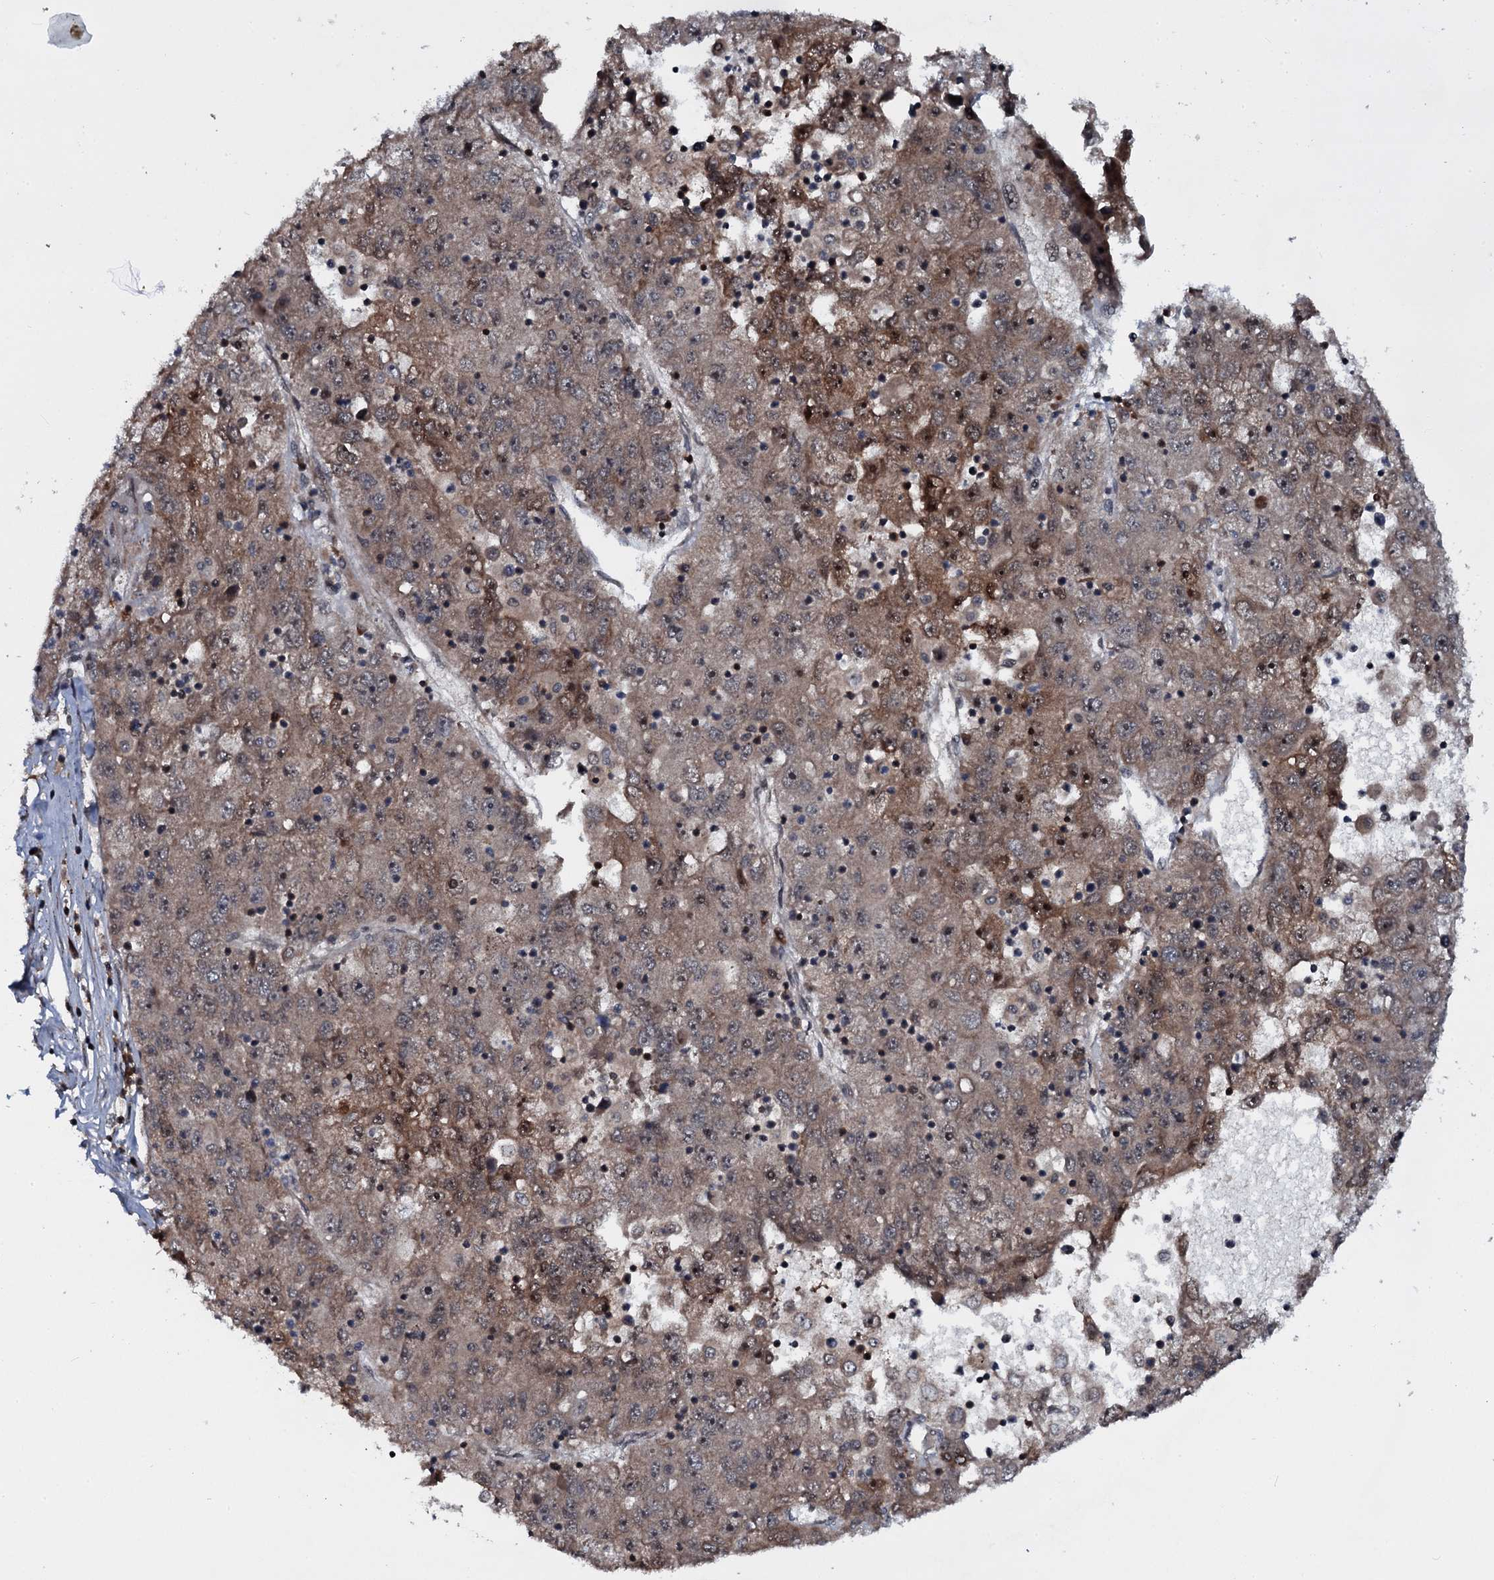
{"staining": {"intensity": "moderate", "quantity": "<25%", "location": "cytoplasmic/membranous,nuclear"}, "tissue": "liver cancer", "cell_type": "Tumor cells", "image_type": "cancer", "snomed": [{"axis": "morphology", "description": "Carcinoma, Hepatocellular, NOS"}, {"axis": "topography", "description": "Liver"}], "caption": "High-power microscopy captured an immunohistochemistry (IHC) histopathology image of liver cancer, revealing moderate cytoplasmic/membranous and nuclear positivity in approximately <25% of tumor cells. (brown staining indicates protein expression, while blue staining denotes nuclei).", "gene": "HDDC3", "patient": {"sex": "male", "age": 49}}